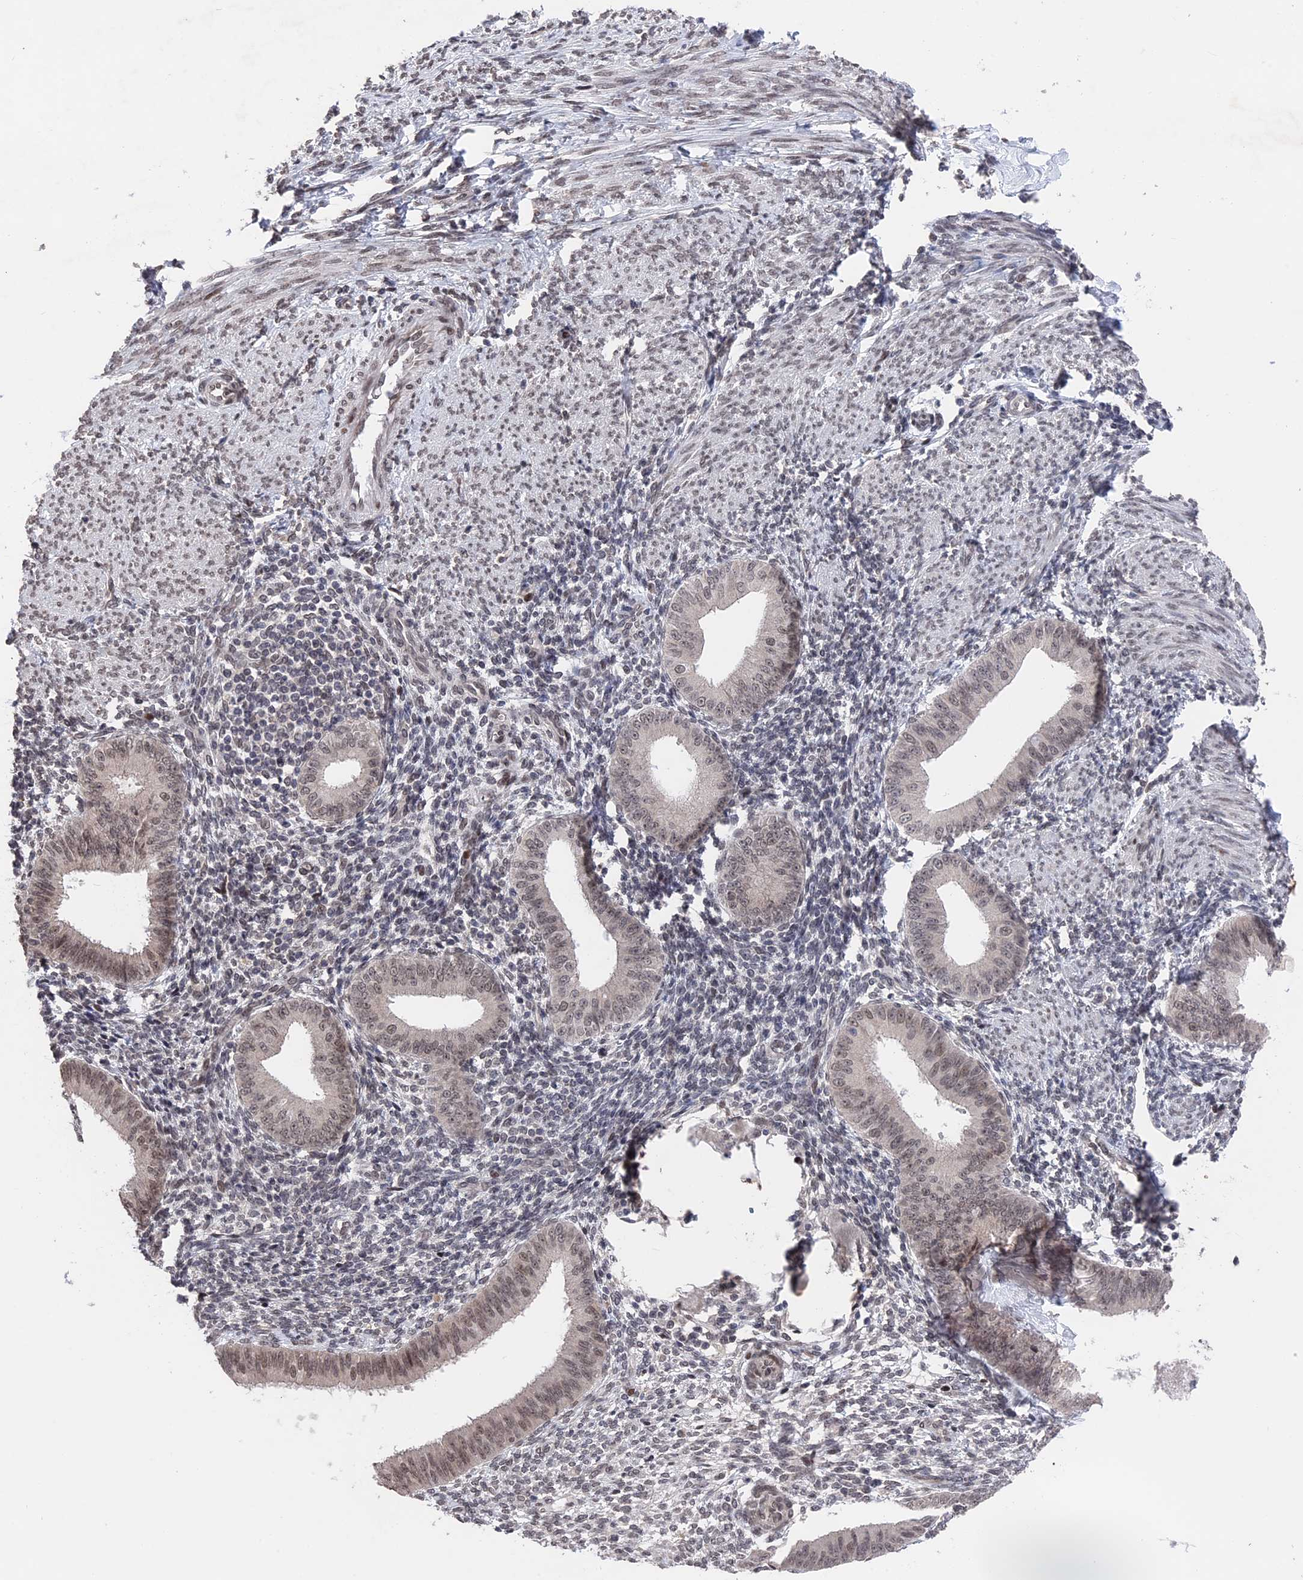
{"staining": {"intensity": "negative", "quantity": "none", "location": "none"}, "tissue": "endometrium", "cell_type": "Cells in endometrial stroma", "image_type": "normal", "snomed": [{"axis": "morphology", "description": "Normal tissue, NOS"}, {"axis": "topography", "description": "Uterus"}, {"axis": "topography", "description": "Endometrium"}], "caption": "Cells in endometrial stroma are negative for protein expression in normal human endometrium. (Stains: DAB immunohistochemistry (IHC) with hematoxylin counter stain, Microscopy: brightfield microscopy at high magnification).", "gene": "NR2C2AP", "patient": {"sex": "female", "age": 48}}